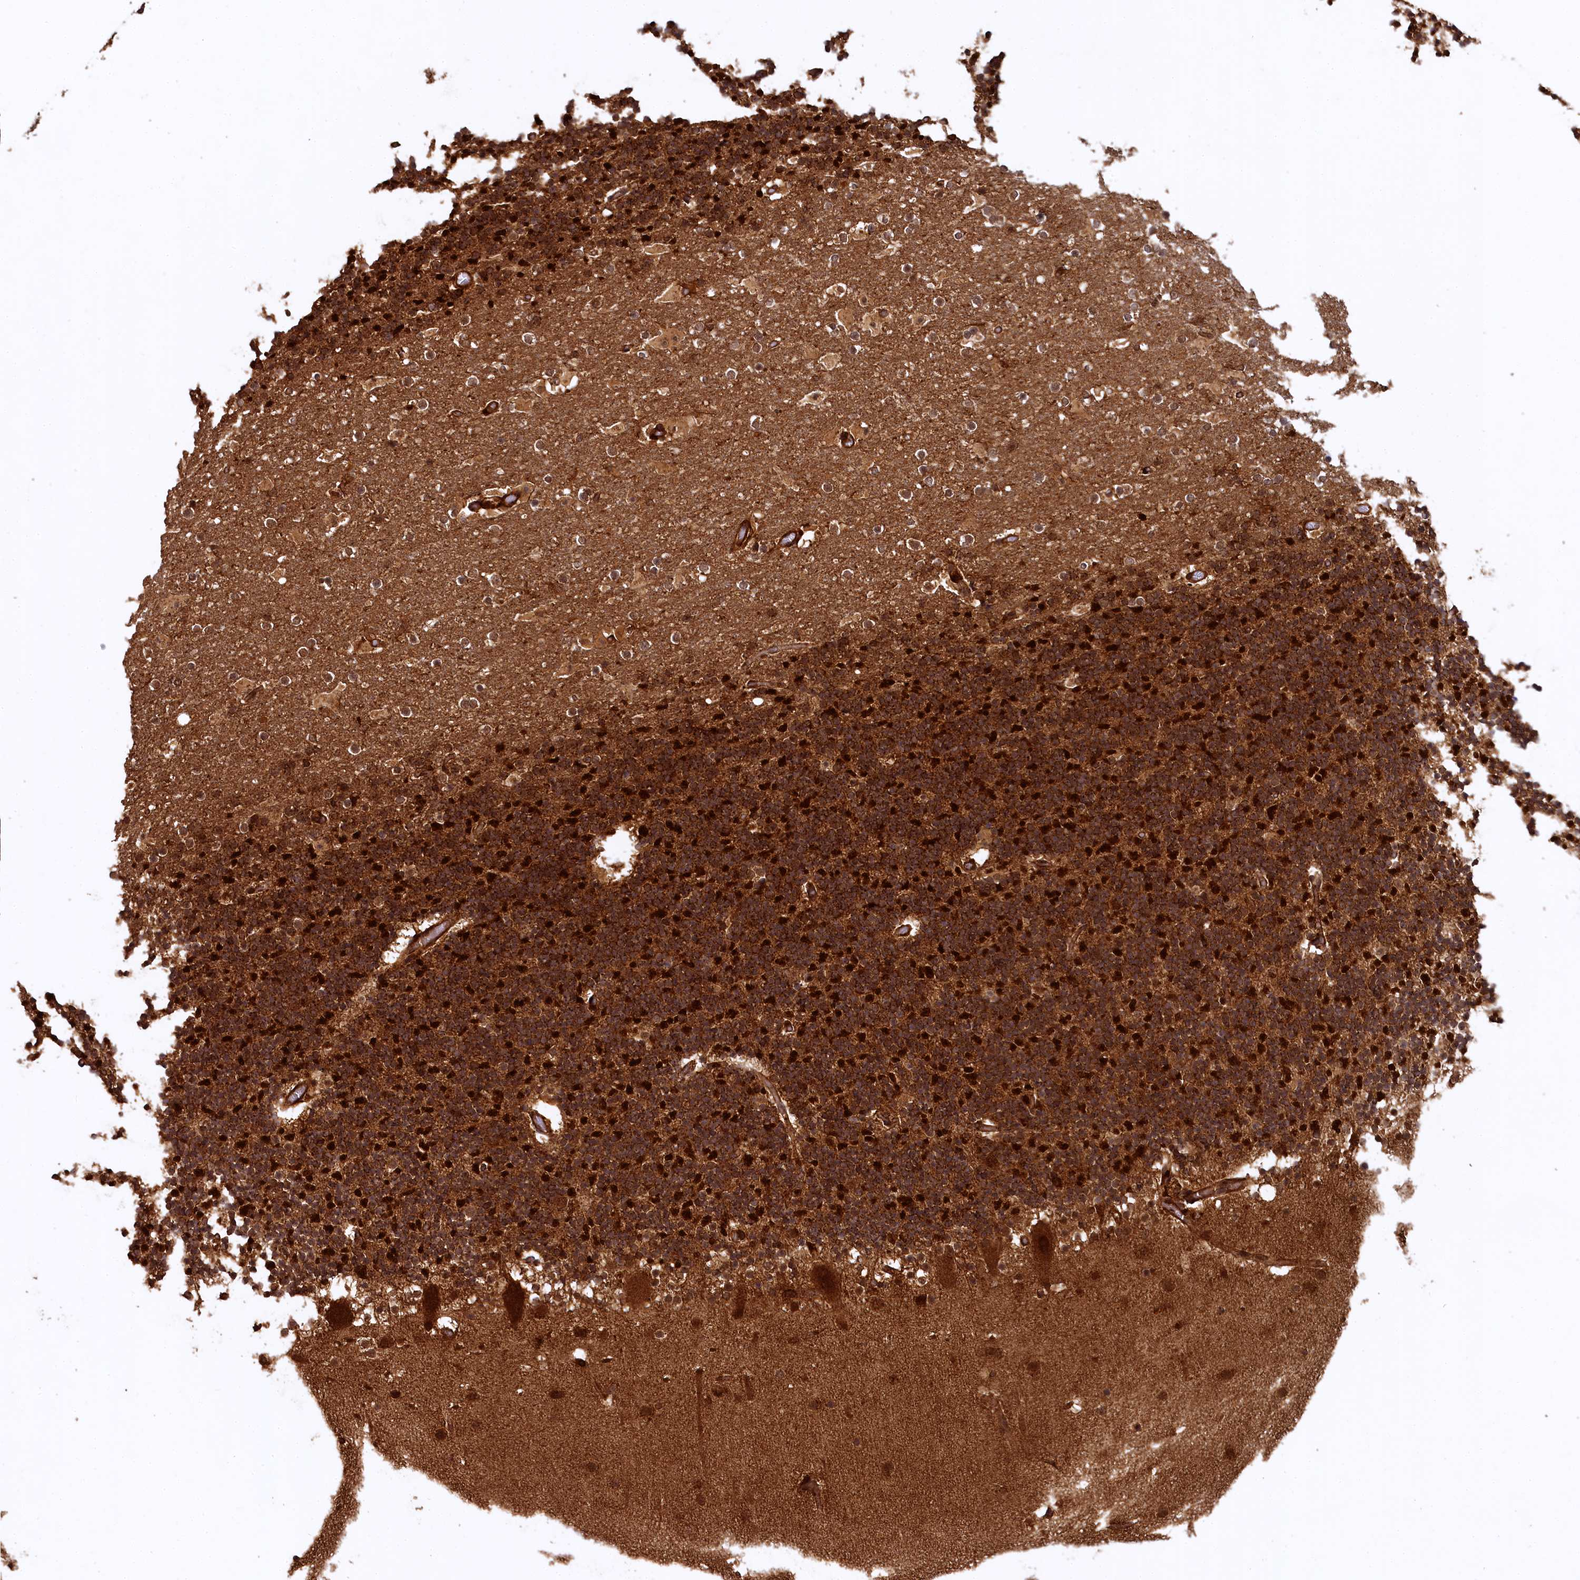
{"staining": {"intensity": "strong", "quantity": ">75%", "location": "cytoplasmic/membranous"}, "tissue": "cerebellum", "cell_type": "Cells in granular layer", "image_type": "normal", "snomed": [{"axis": "morphology", "description": "Normal tissue, NOS"}, {"axis": "topography", "description": "Cerebellum"}], "caption": "Immunohistochemistry photomicrograph of normal human cerebellum stained for a protein (brown), which displays high levels of strong cytoplasmic/membranous staining in about >75% of cells in granular layer.", "gene": "STUB1", "patient": {"sex": "male", "age": 57}}